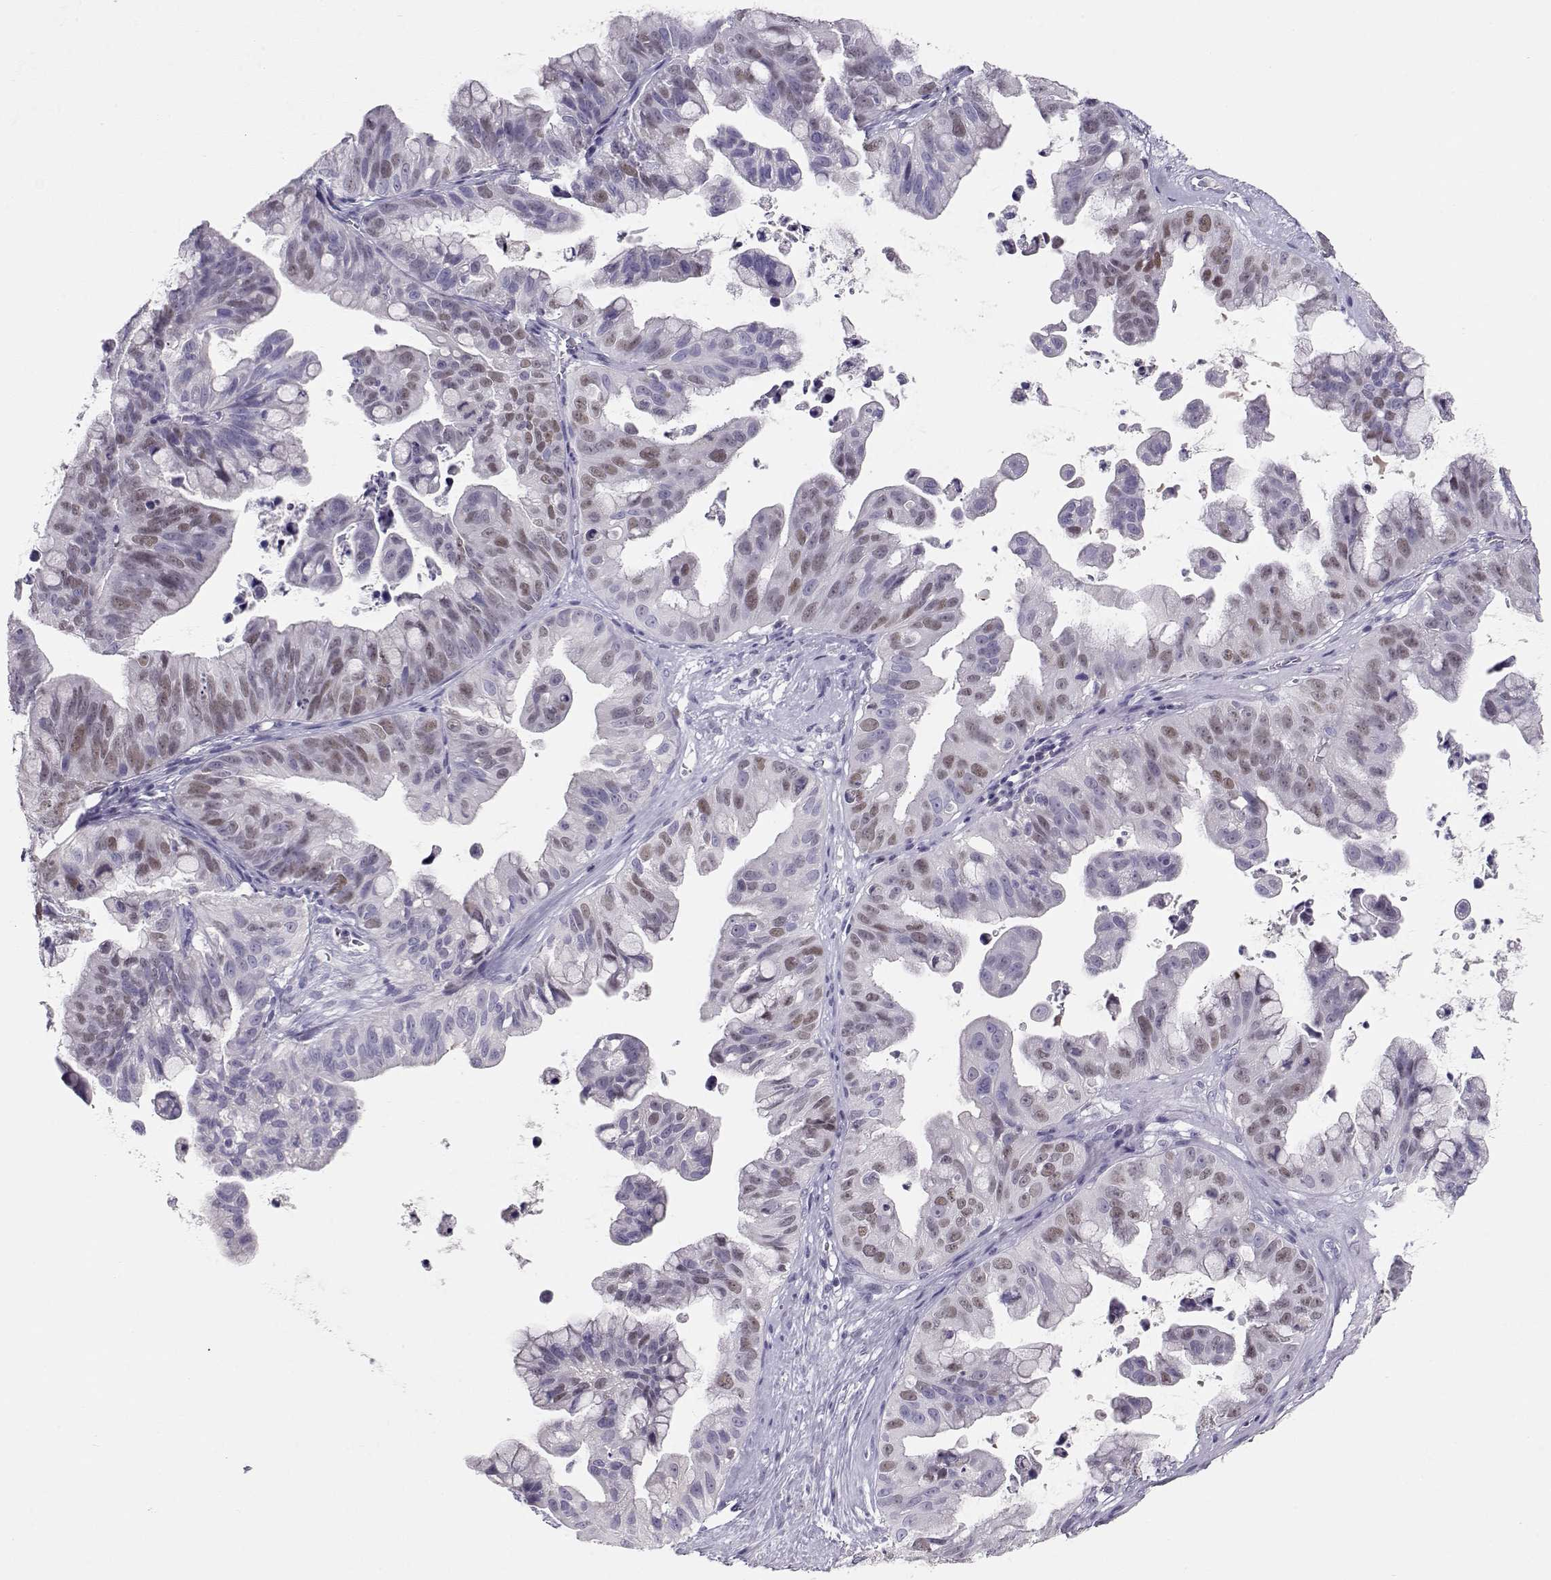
{"staining": {"intensity": "weak", "quantity": "<25%", "location": "nuclear"}, "tissue": "ovarian cancer", "cell_type": "Tumor cells", "image_type": "cancer", "snomed": [{"axis": "morphology", "description": "Cystadenocarcinoma, mucinous, NOS"}, {"axis": "topography", "description": "Ovary"}], "caption": "IHC histopathology image of ovarian cancer stained for a protein (brown), which displays no positivity in tumor cells. Brightfield microscopy of IHC stained with DAB (3,3'-diaminobenzidine) (brown) and hematoxylin (blue), captured at high magnification.", "gene": "OPN5", "patient": {"sex": "female", "age": 76}}